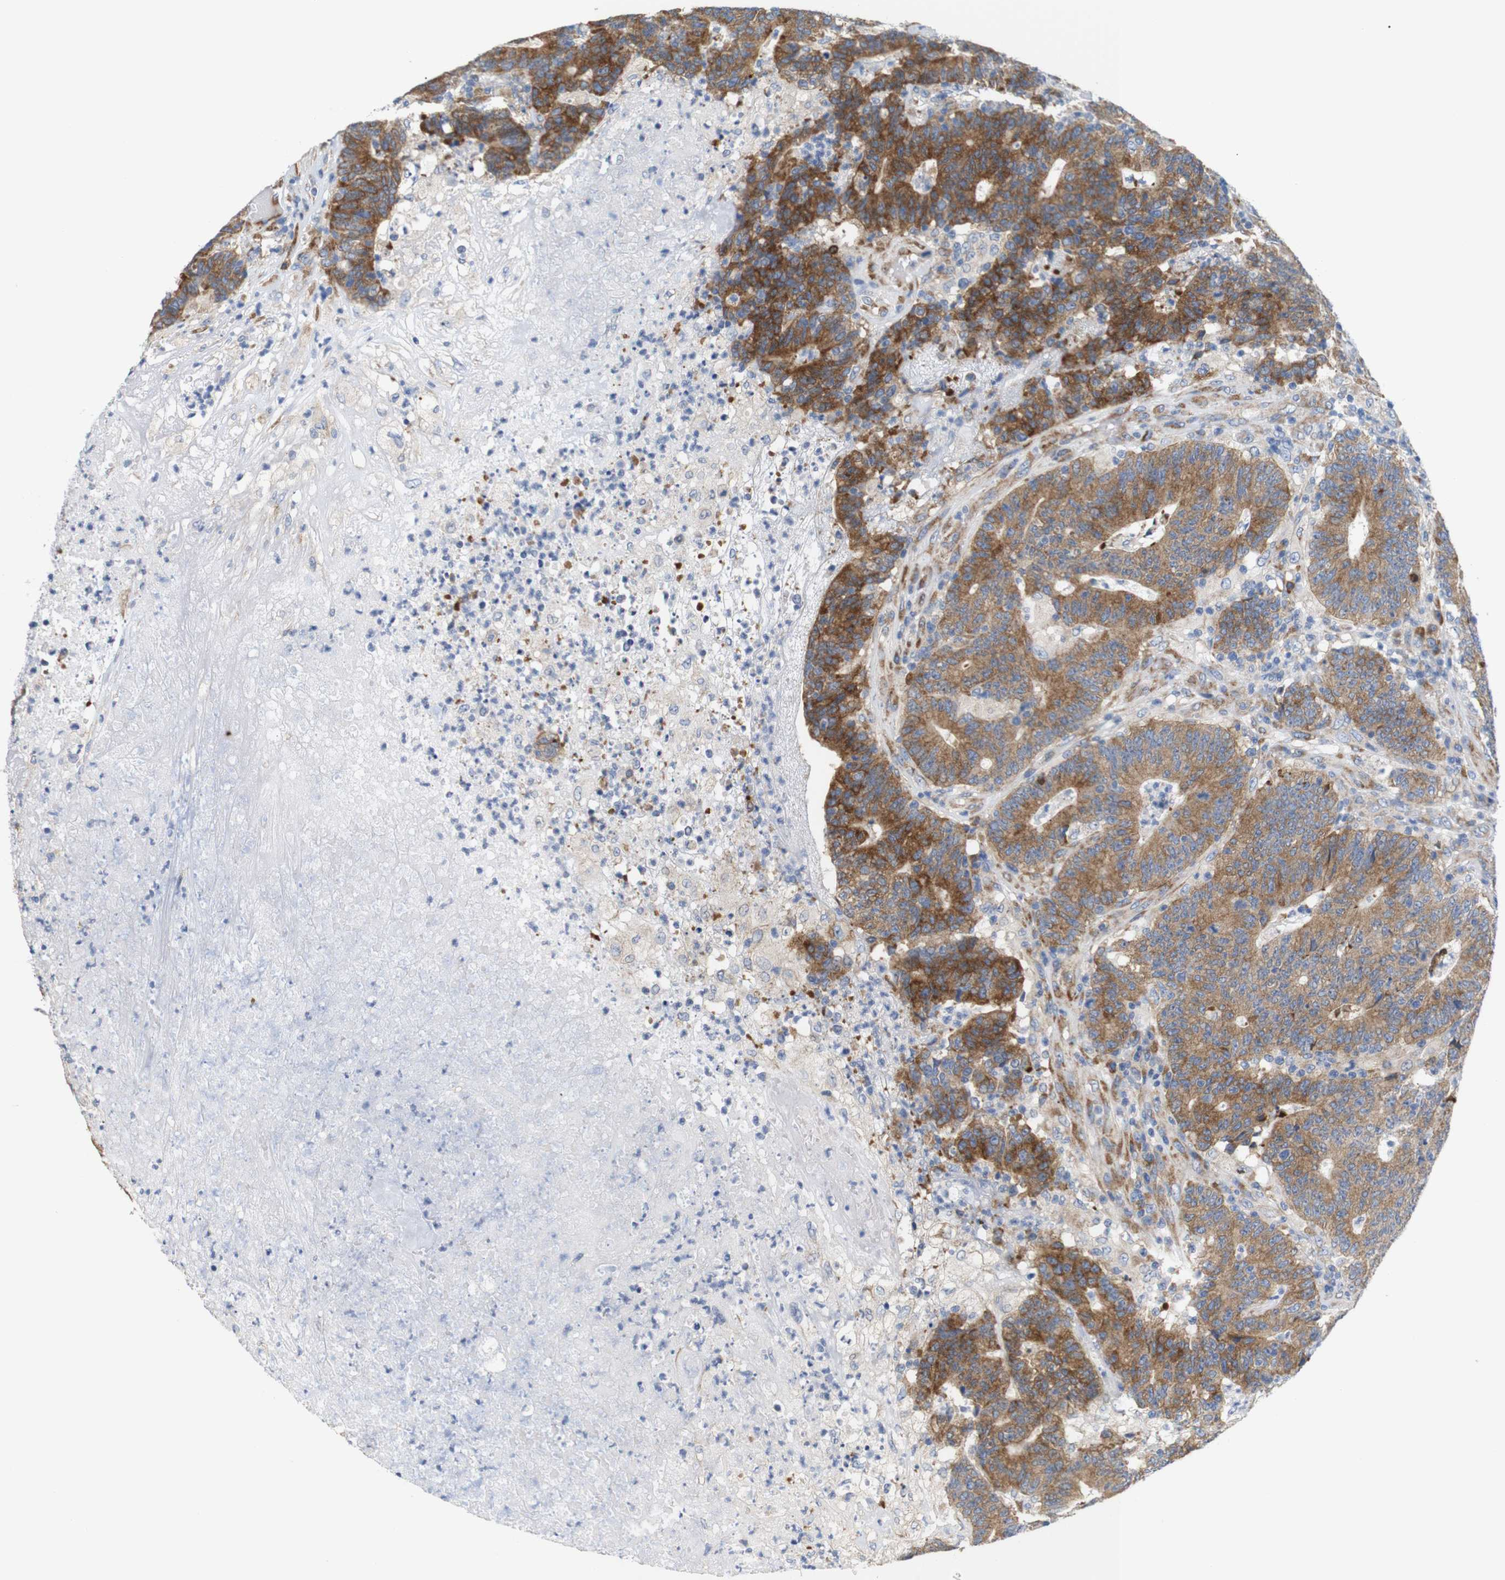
{"staining": {"intensity": "moderate", "quantity": ">75%", "location": "cytoplasmic/membranous"}, "tissue": "colorectal cancer", "cell_type": "Tumor cells", "image_type": "cancer", "snomed": [{"axis": "morphology", "description": "Normal tissue, NOS"}, {"axis": "morphology", "description": "Adenocarcinoma, NOS"}, {"axis": "topography", "description": "Colon"}], "caption": "The immunohistochemical stain highlights moderate cytoplasmic/membranous staining in tumor cells of colorectal cancer (adenocarcinoma) tissue.", "gene": "TRIM5", "patient": {"sex": "female", "age": 75}}